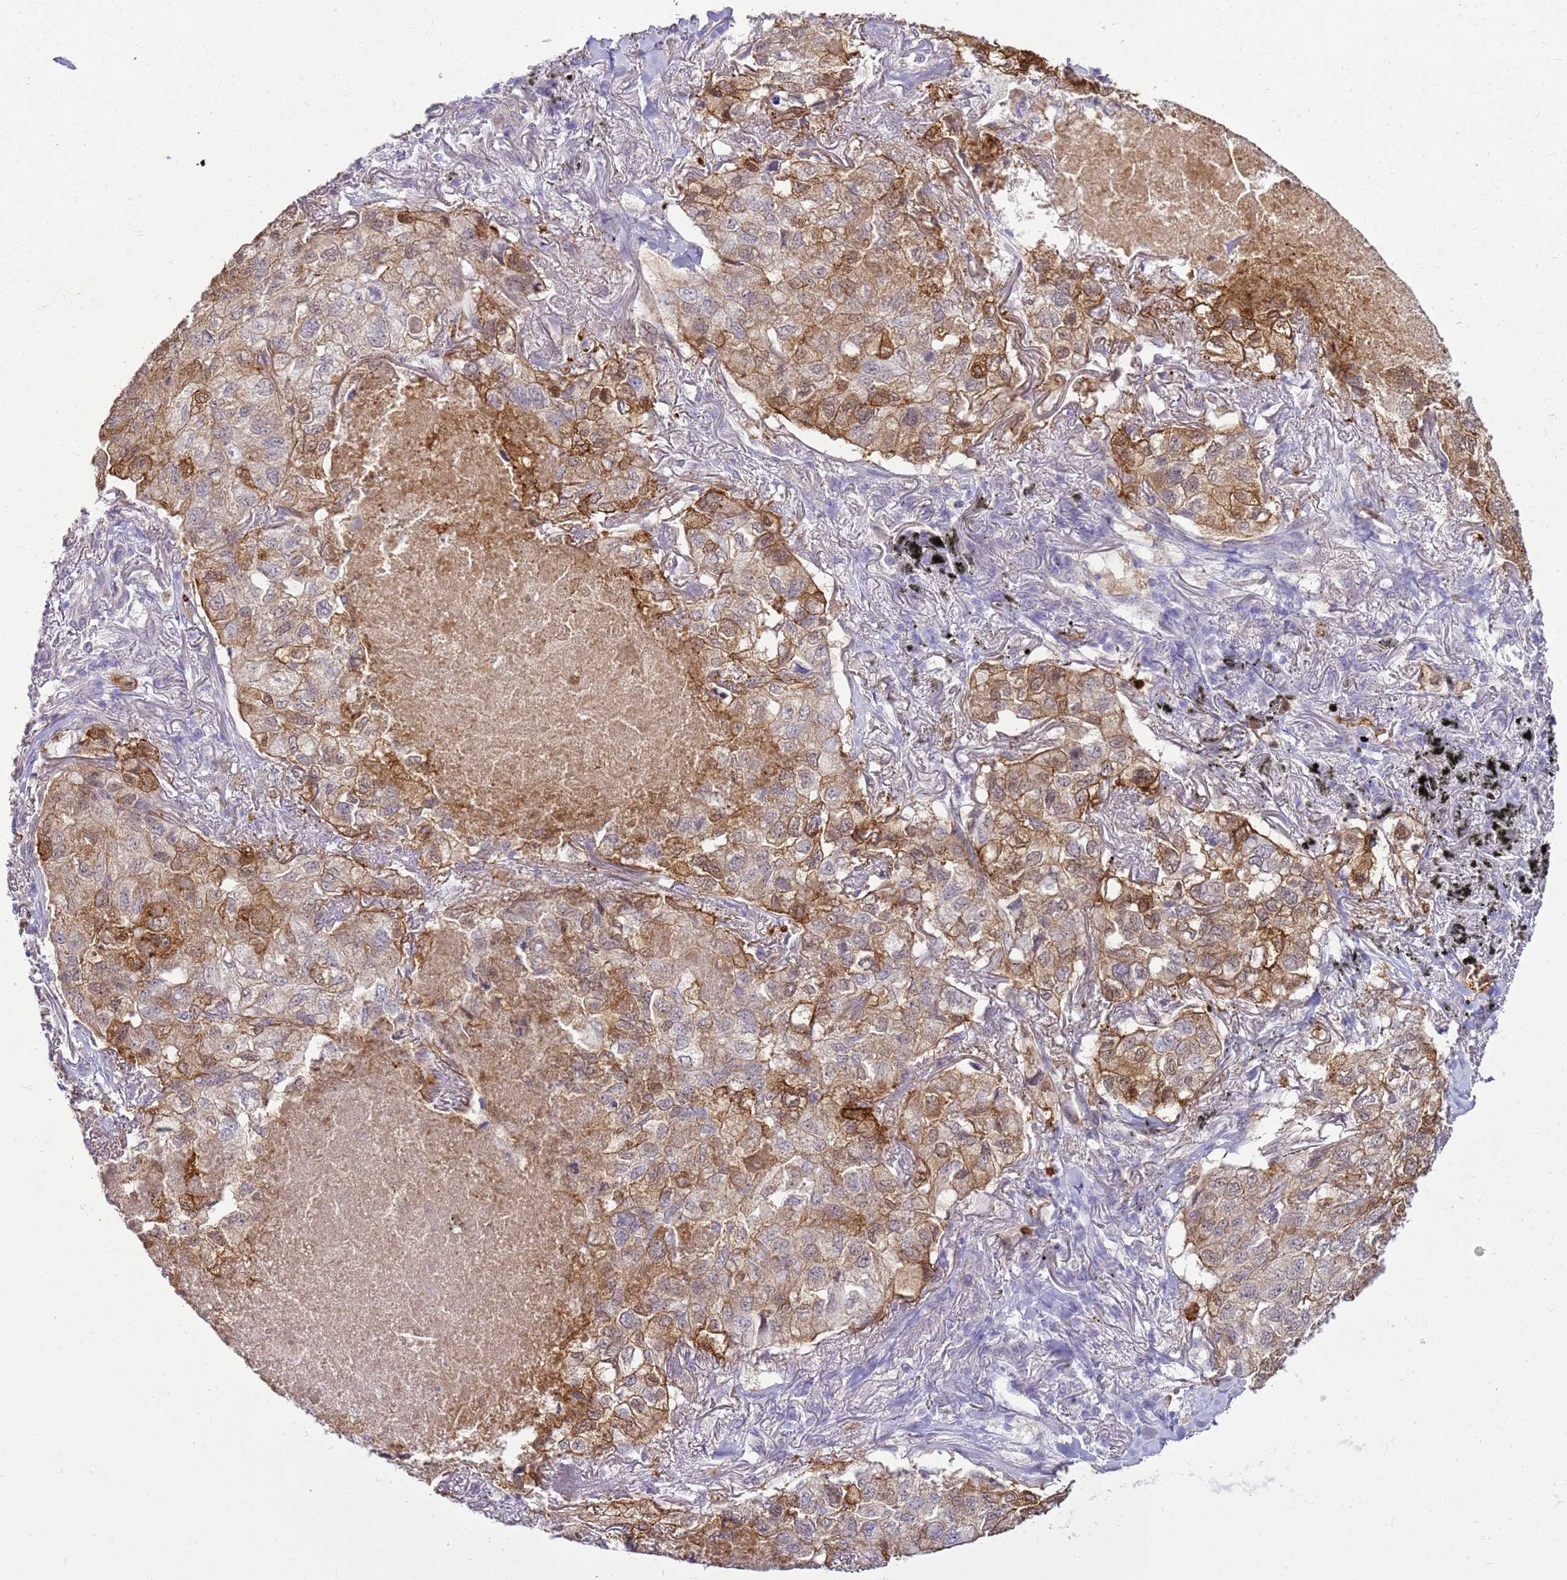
{"staining": {"intensity": "moderate", "quantity": ">75%", "location": "cytoplasmic/membranous"}, "tissue": "lung cancer", "cell_type": "Tumor cells", "image_type": "cancer", "snomed": [{"axis": "morphology", "description": "Adenocarcinoma, NOS"}, {"axis": "topography", "description": "Lung"}], "caption": "A brown stain shows moderate cytoplasmic/membranous staining of a protein in human lung cancer tumor cells.", "gene": "HSPB1", "patient": {"sex": "male", "age": 65}}